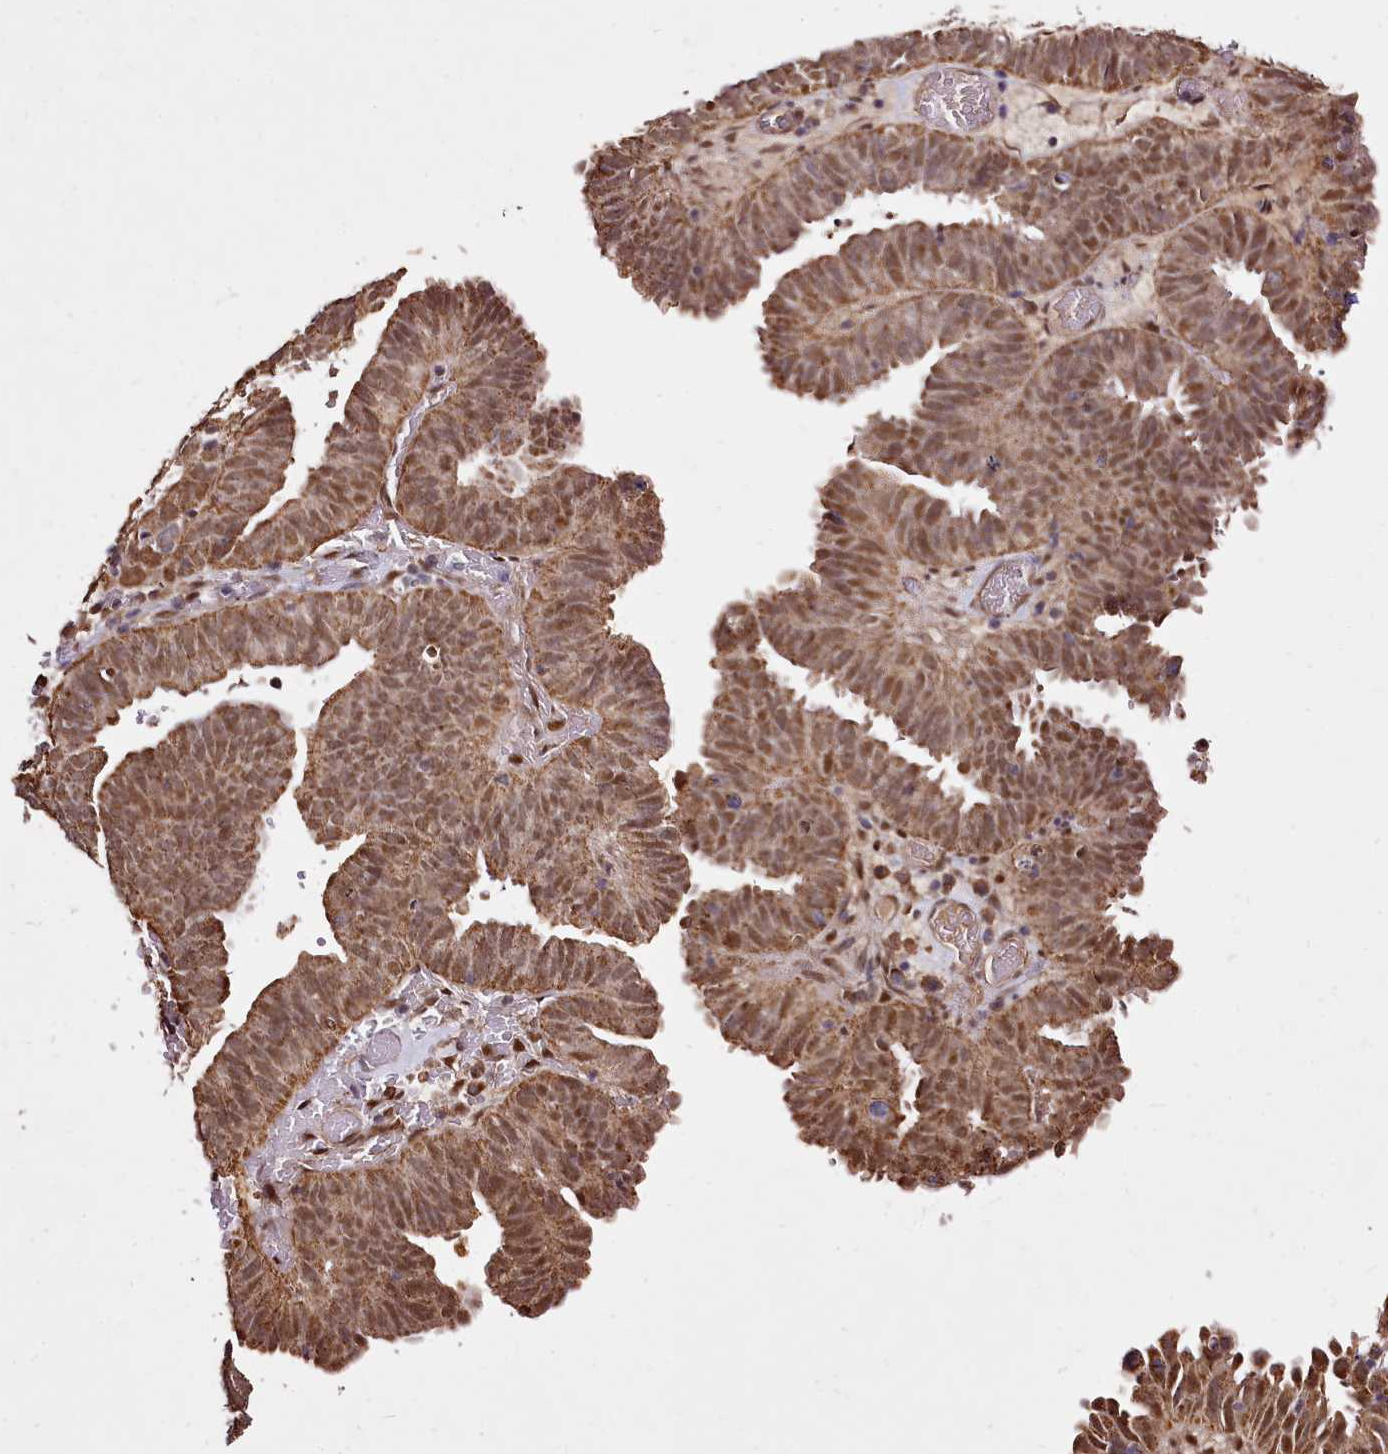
{"staining": {"intensity": "moderate", "quantity": ">75%", "location": "cytoplasmic/membranous,nuclear"}, "tissue": "endometrial cancer", "cell_type": "Tumor cells", "image_type": "cancer", "snomed": [{"axis": "morphology", "description": "Adenocarcinoma, NOS"}, {"axis": "topography", "description": "Uterus"}], "caption": "Immunohistochemical staining of adenocarcinoma (endometrial) reveals medium levels of moderate cytoplasmic/membranous and nuclear protein positivity in approximately >75% of tumor cells.", "gene": "EDIL3", "patient": {"sex": "female", "age": 77}}